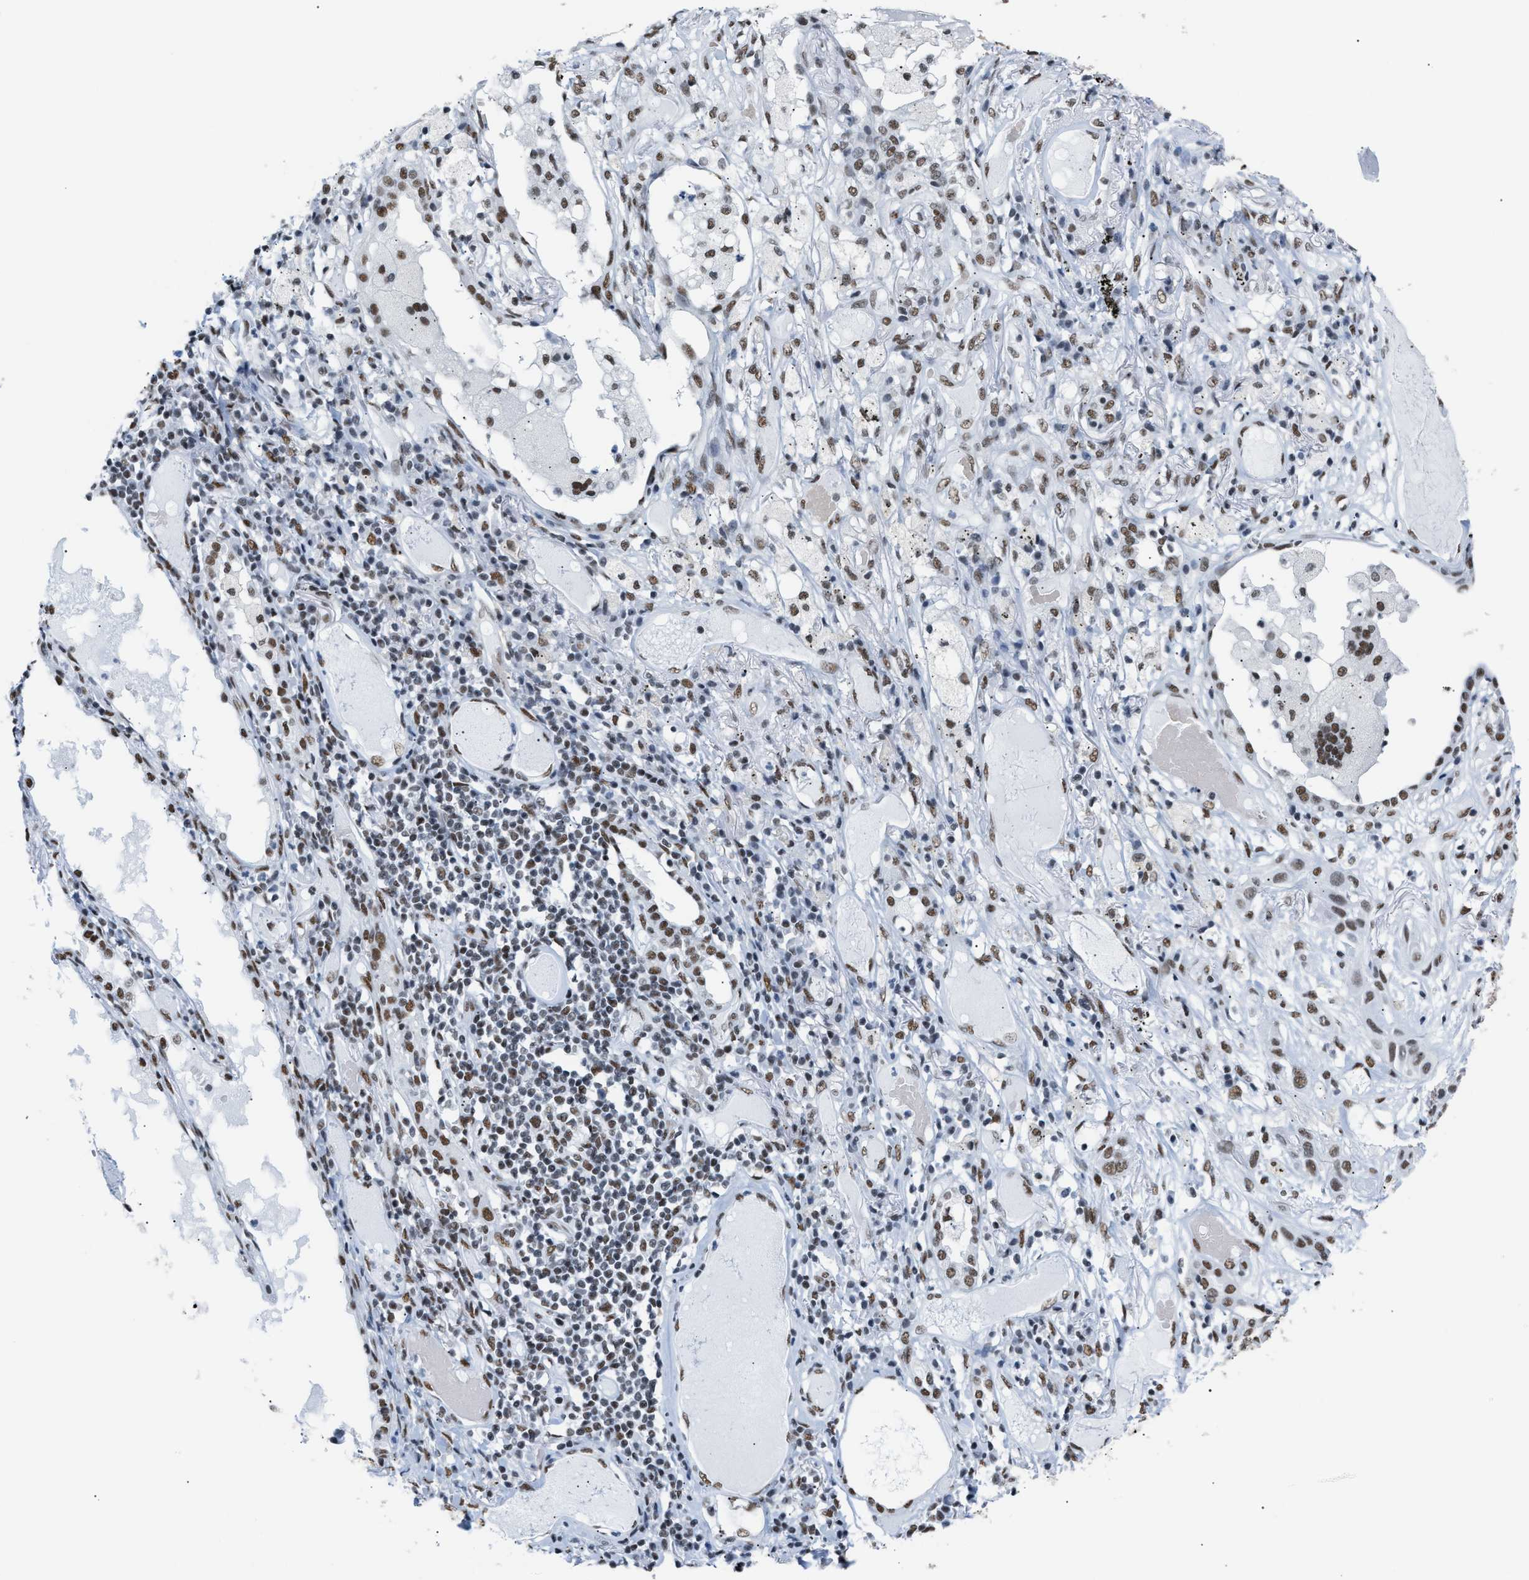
{"staining": {"intensity": "weak", "quantity": ">75%", "location": "nuclear"}, "tissue": "lung cancer", "cell_type": "Tumor cells", "image_type": "cancer", "snomed": [{"axis": "morphology", "description": "Squamous cell carcinoma, NOS"}, {"axis": "topography", "description": "Lung"}], "caption": "Immunohistochemistry staining of lung squamous cell carcinoma, which reveals low levels of weak nuclear expression in approximately >75% of tumor cells indicating weak nuclear protein positivity. The staining was performed using DAB (brown) for protein detection and nuclei were counterstained in hematoxylin (blue).", "gene": "CCAR2", "patient": {"sex": "male", "age": 71}}